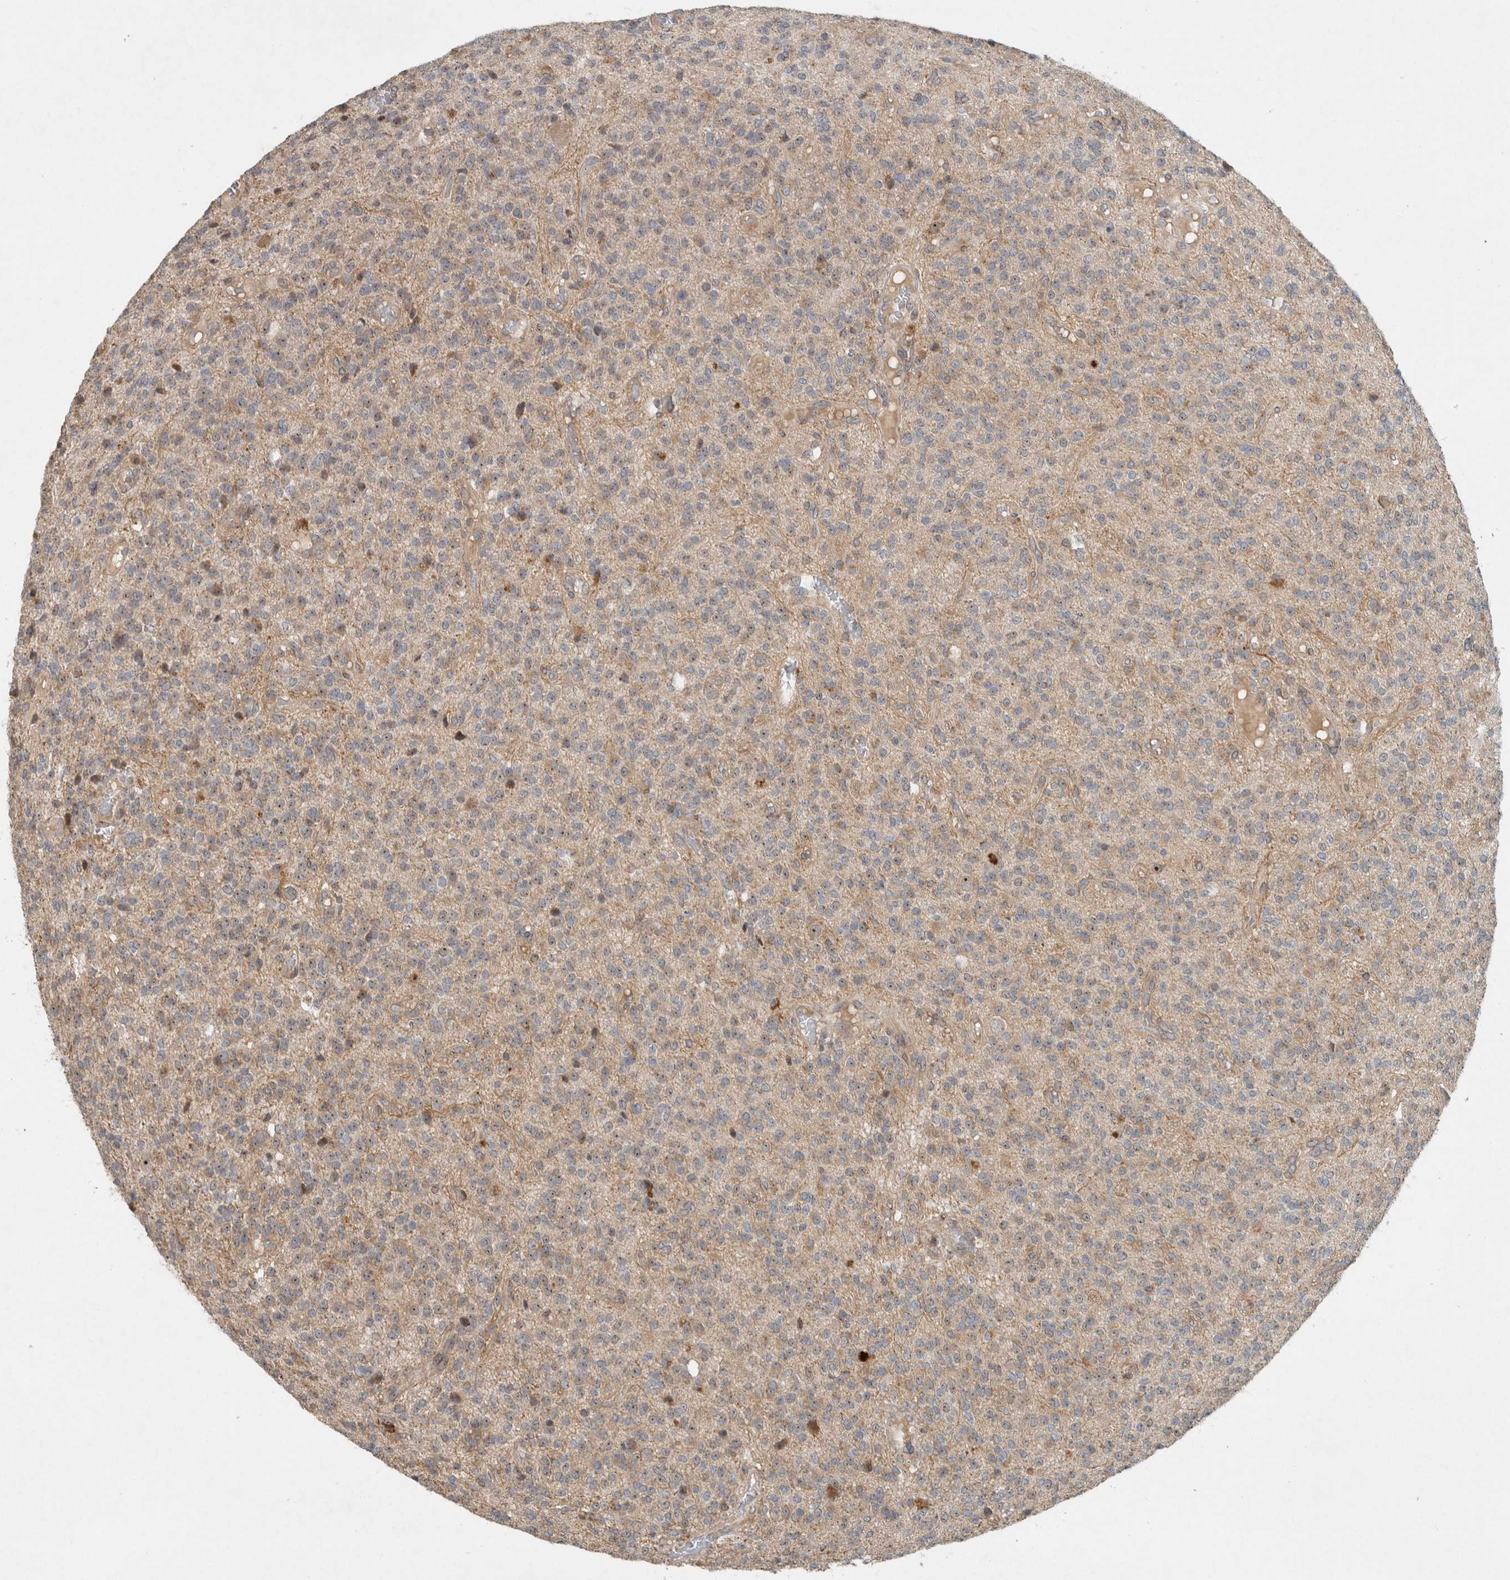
{"staining": {"intensity": "weak", "quantity": "25%-75%", "location": "nuclear"}, "tissue": "glioma", "cell_type": "Tumor cells", "image_type": "cancer", "snomed": [{"axis": "morphology", "description": "Glioma, malignant, High grade"}, {"axis": "topography", "description": "Brain"}], "caption": "This is an image of immunohistochemistry (IHC) staining of glioma, which shows weak staining in the nuclear of tumor cells.", "gene": "GPR137B", "patient": {"sex": "male", "age": 34}}